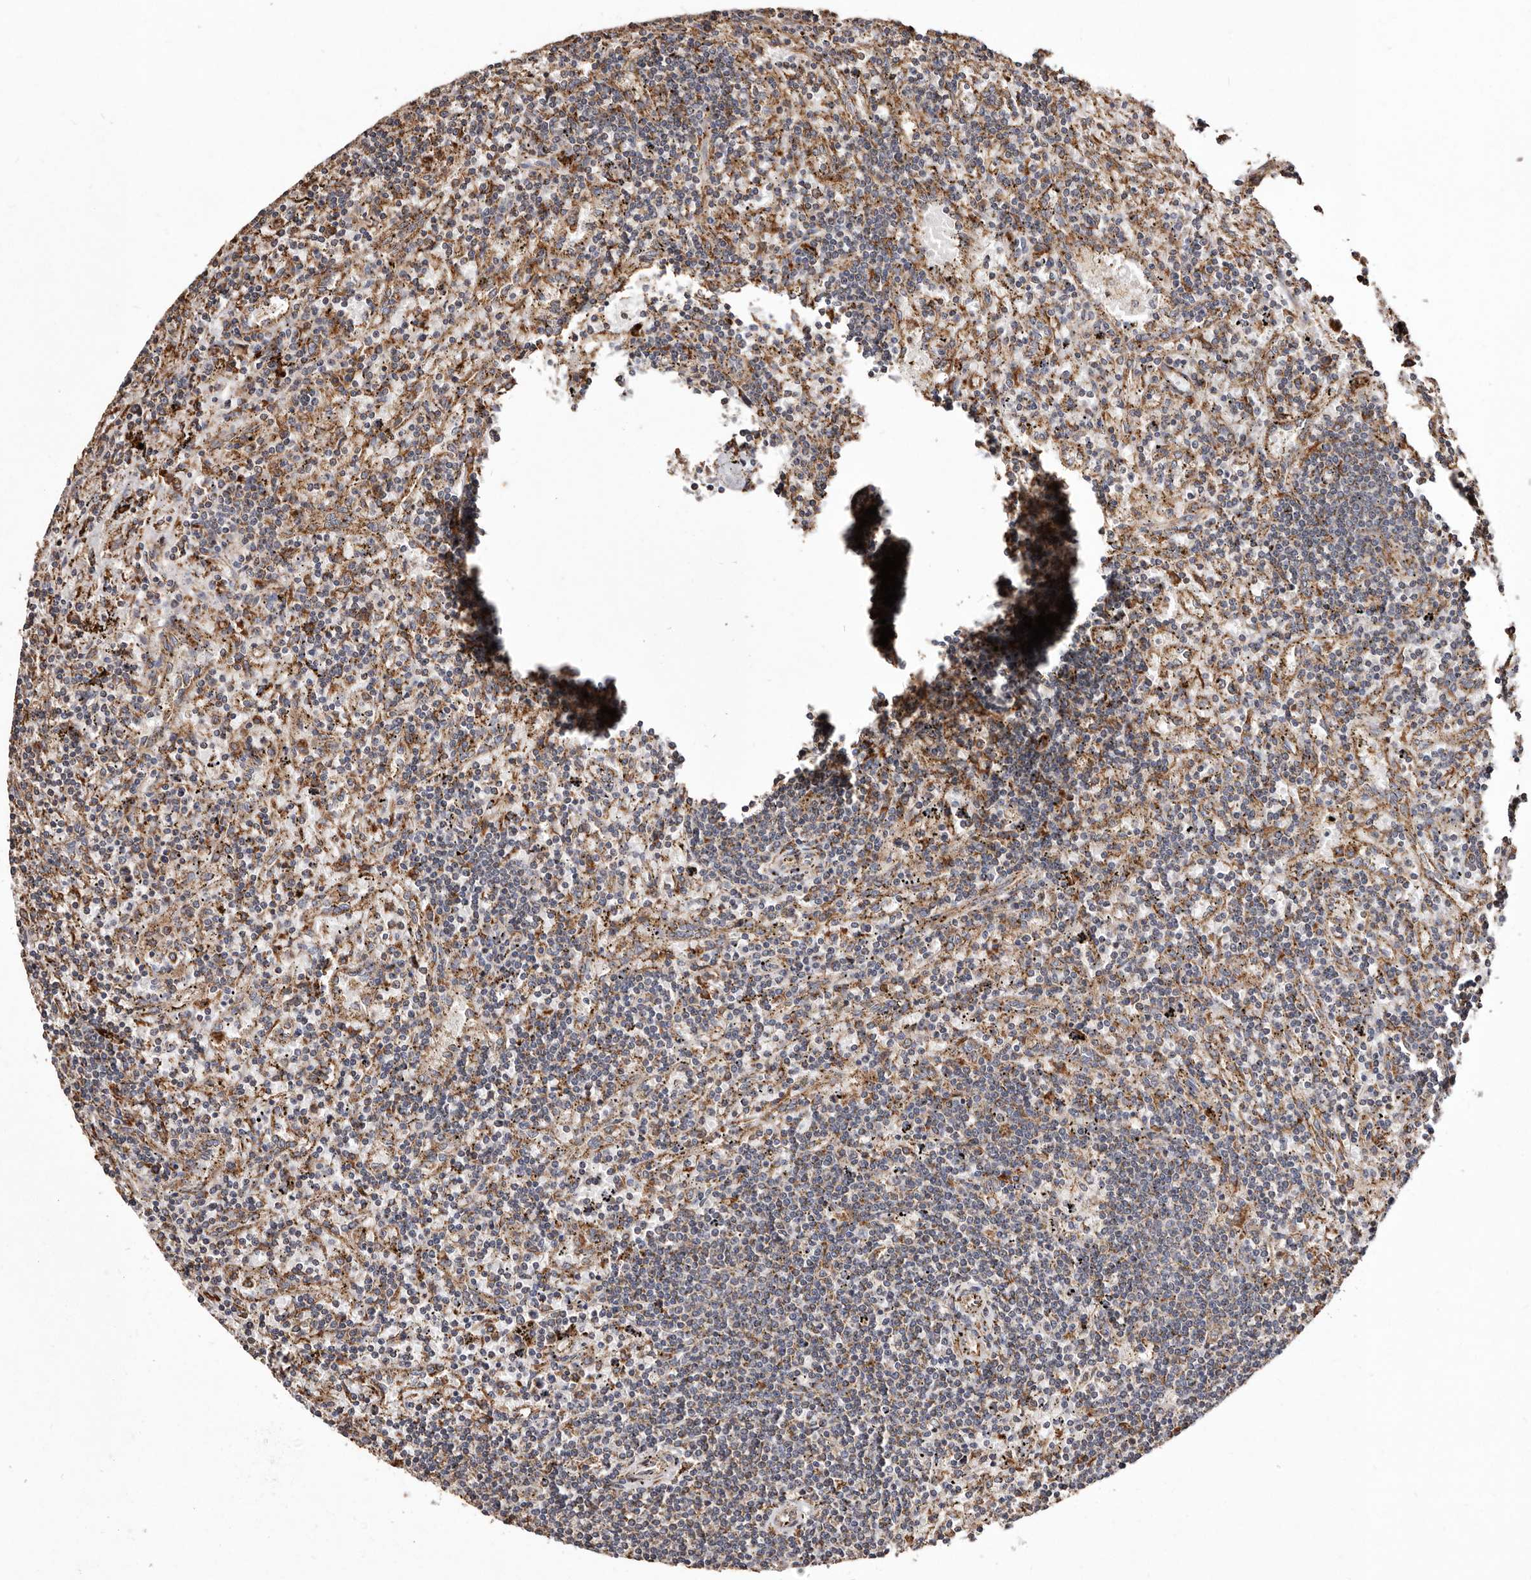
{"staining": {"intensity": "weak", "quantity": "<25%", "location": "cytoplasmic/membranous"}, "tissue": "lymphoma", "cell_type": "Tumor cells", "image_type": "cancer", "snomed": [{"axis": "morphology", "description": "Malignant lymphoma, non-Hodgkin's type, Low grade"}, {"axis": "topography", "description": "Spleen"}], "caption": "Human malignant lymphoma, non-Hodgkin's type (low-grade) stained for a protein using immunohistochemistry (IHC) displays no positivity in tumor cells.", "gene": "STEAP2", "patient": {"sex": "male", "age": 76}}